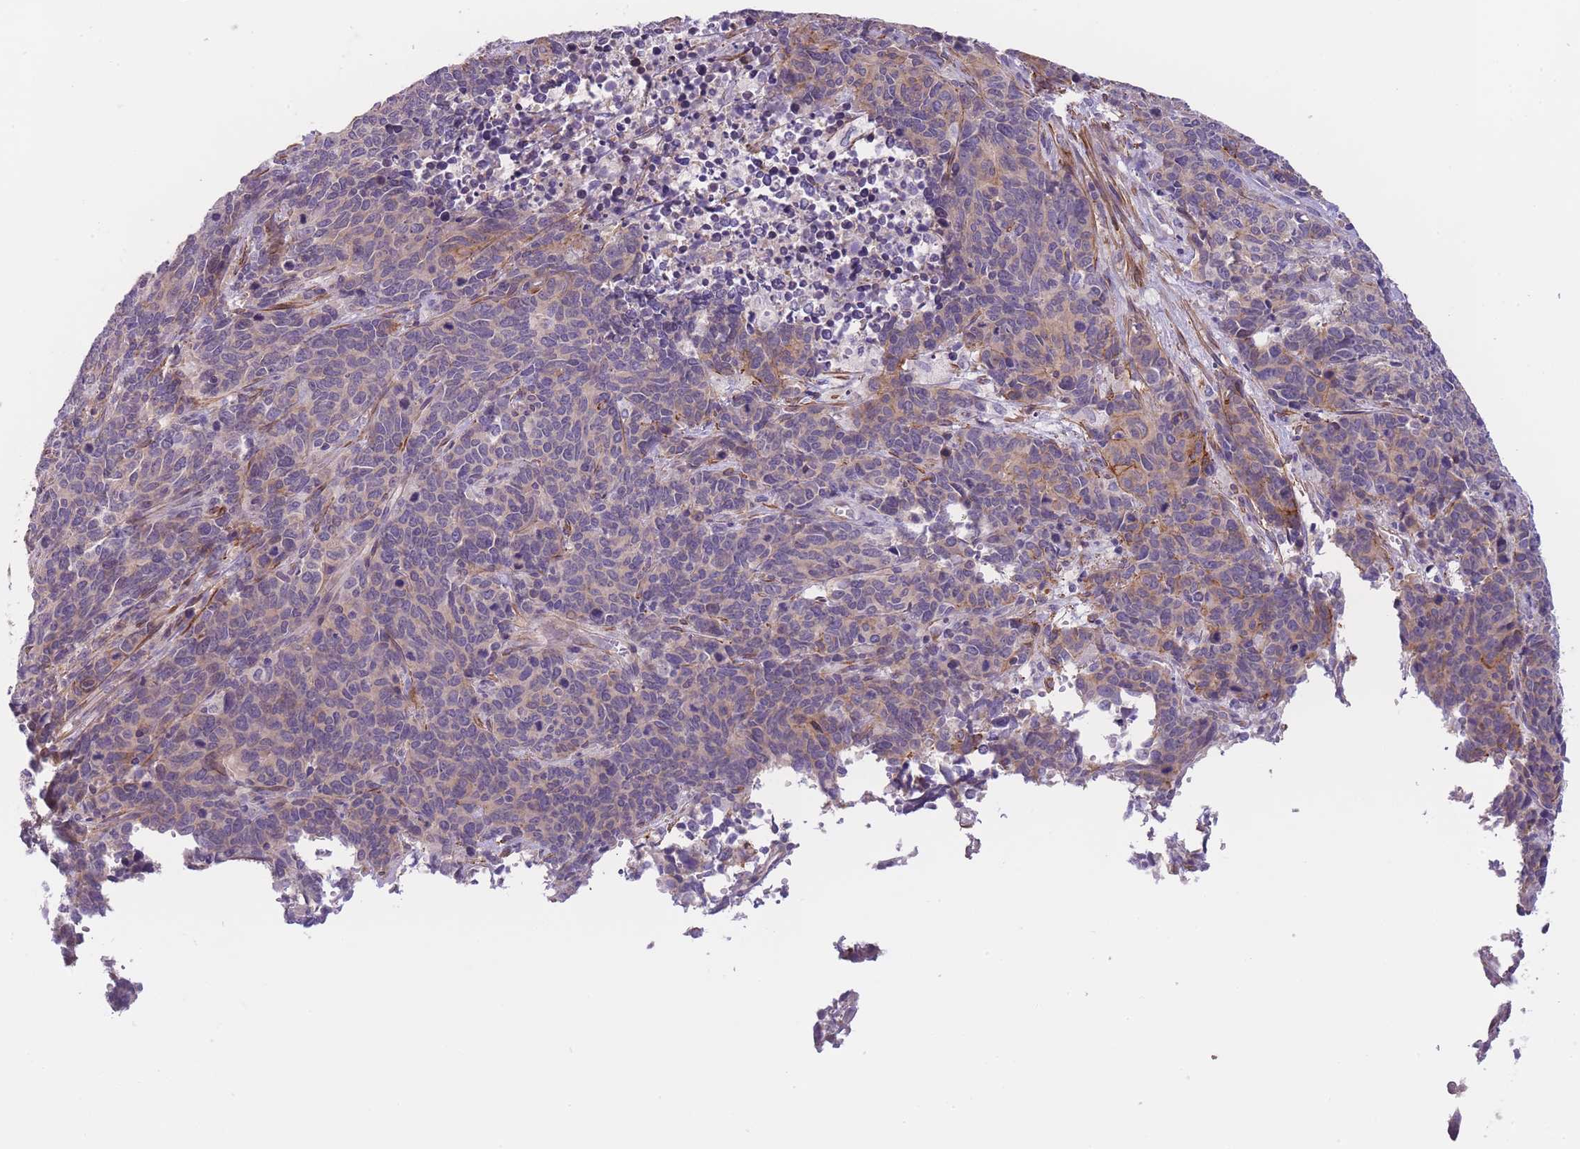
{"staining": {"intensity": "weak", "quantity": "25%-75%", "location": "cytoplasmic/membranous"}, "tissue": "cervical cancer", "cell_type": "Tumor cells", "image_type": "cancer", "snomed": [{"axis": "morphology", "description": "Squamous cell carcinoma, NOS"}, {"axis": "topography", "description": "Cervix"}], "caption": "The image shows staining of cervical squamous cell carcinoma, revealing weak cytoplasmic/membranous protein staining (brown color) within tumor cells. Using DAB (brown) and hematoxylin (blue) stains, captured at high magnification using brightfield microscopy.", "gene": "FAM124A", "patient": {"sex": "female", "age": 60}}